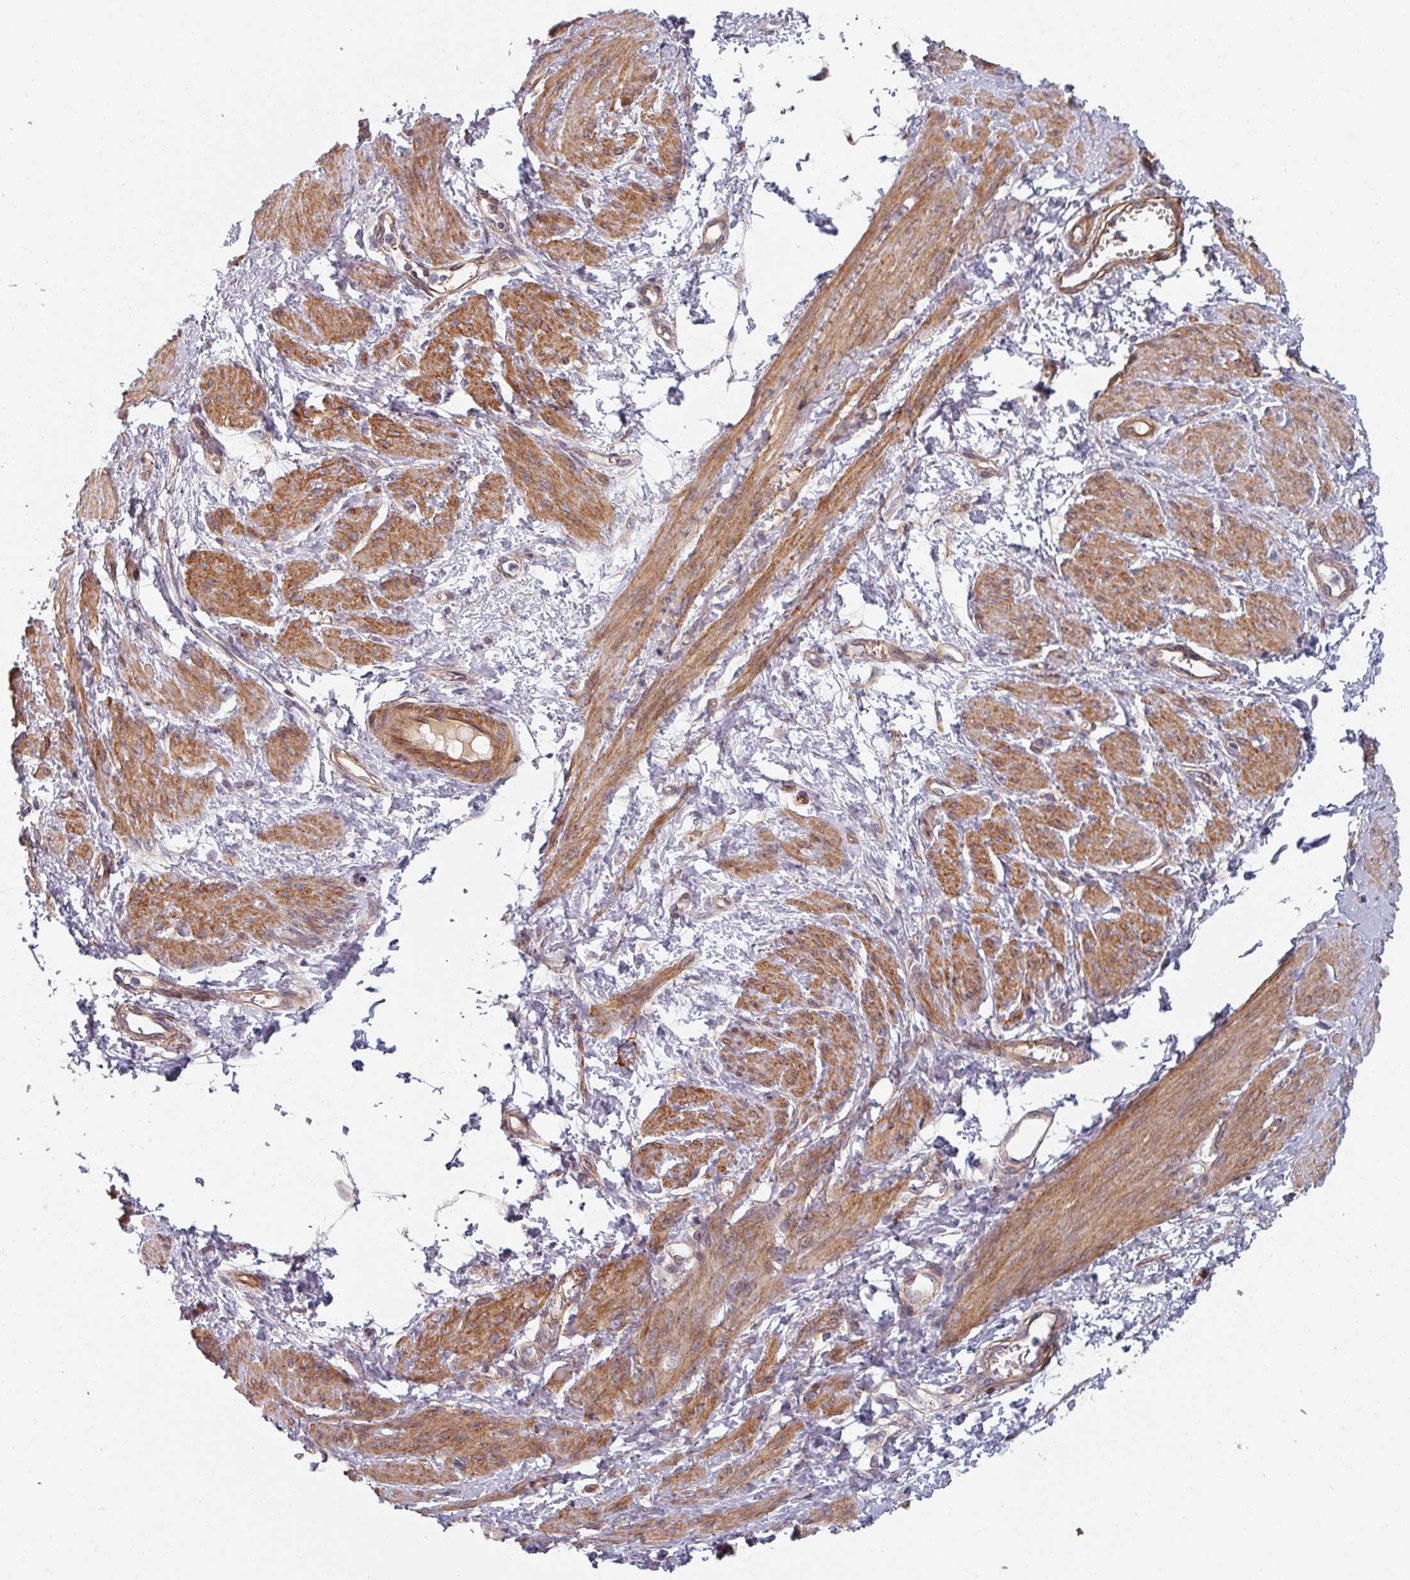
{"staining": {"intensity": "moderate", "quantity": "25%-75%", "location": "cytoplasmic/membranous"}, "tissue": "smooth muscle", "cell_type": "Smooth muscle cells", "image_type": "normal", "snomed": [{"axis": "morphology", "description": "Normal tissue, NOS"}, {"axis": "topography", "description": "Smooth muscle"}, {"axis": "topography", "description": "Uterus"}], "caption": "Moderate cytoplasmic/membranous staining is seen in approximately 25%-75% of smooth muscle cells in normal smooth muscle. The staining was performed using DAB to visualize the protein expression in brown, while the nuclei were stained in blue with hematoxylin (Magnification: 20x).", "gene": "C4BPB", "patient": {"sex": "female", "age": 39}}